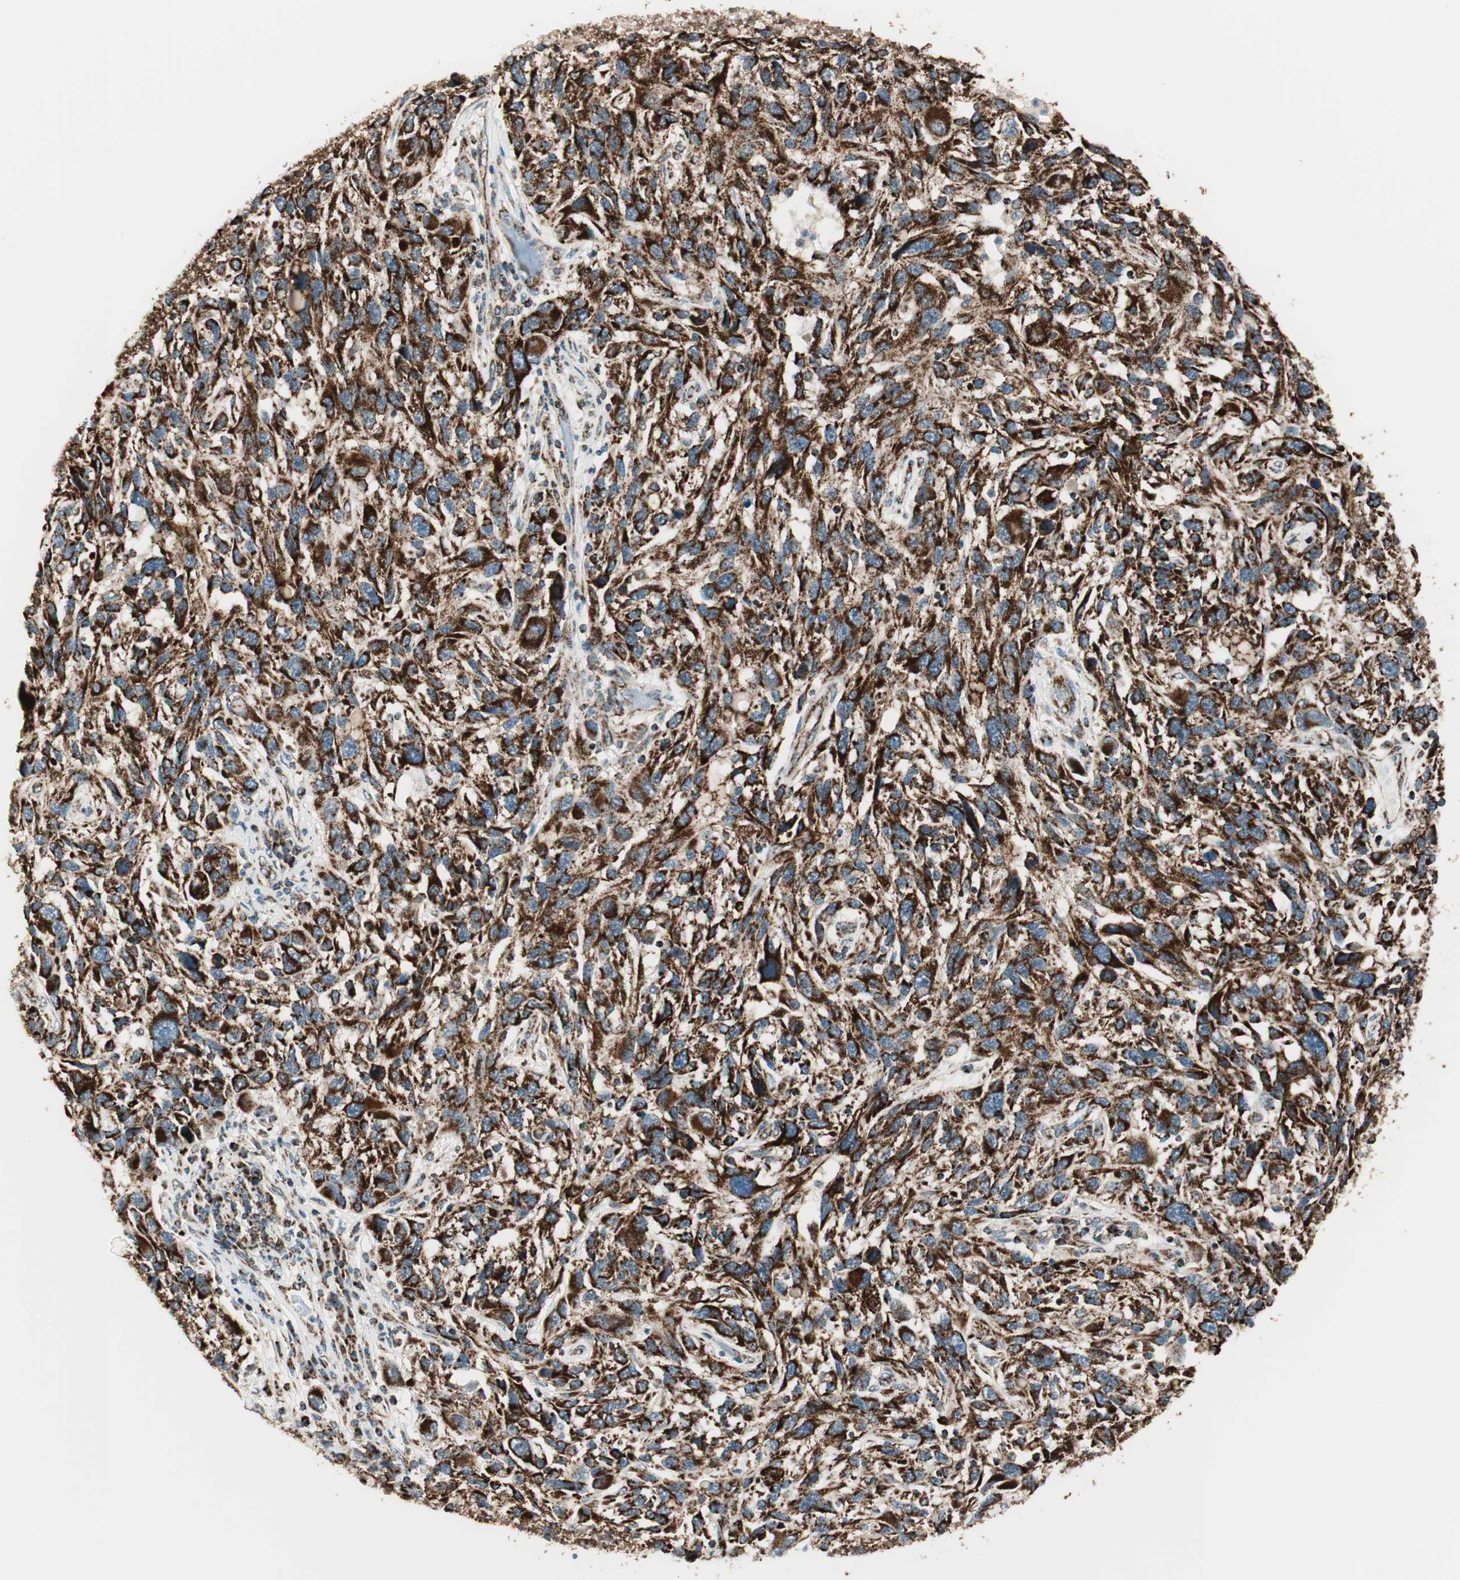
{"staining": {"intensity": "strong", "quantity": ">75%", "location": "cytoplasmic/membranous"}, "tissue": "melanoma", "cell_type": "Tumor cells", "image_type": "cancer", "snomed": [{"axis": "morphology", "description": "Malignant melanoma, NOS"}, {"axis": "topography", "description": "Skin"}], "caption": "A brown stain shows strong cytoplasmic/membranous positivity of a protein in human malignant melanoma tumor cells.", "gene": "TOMM22", "patient": {"sex": "male", "age": 53}}